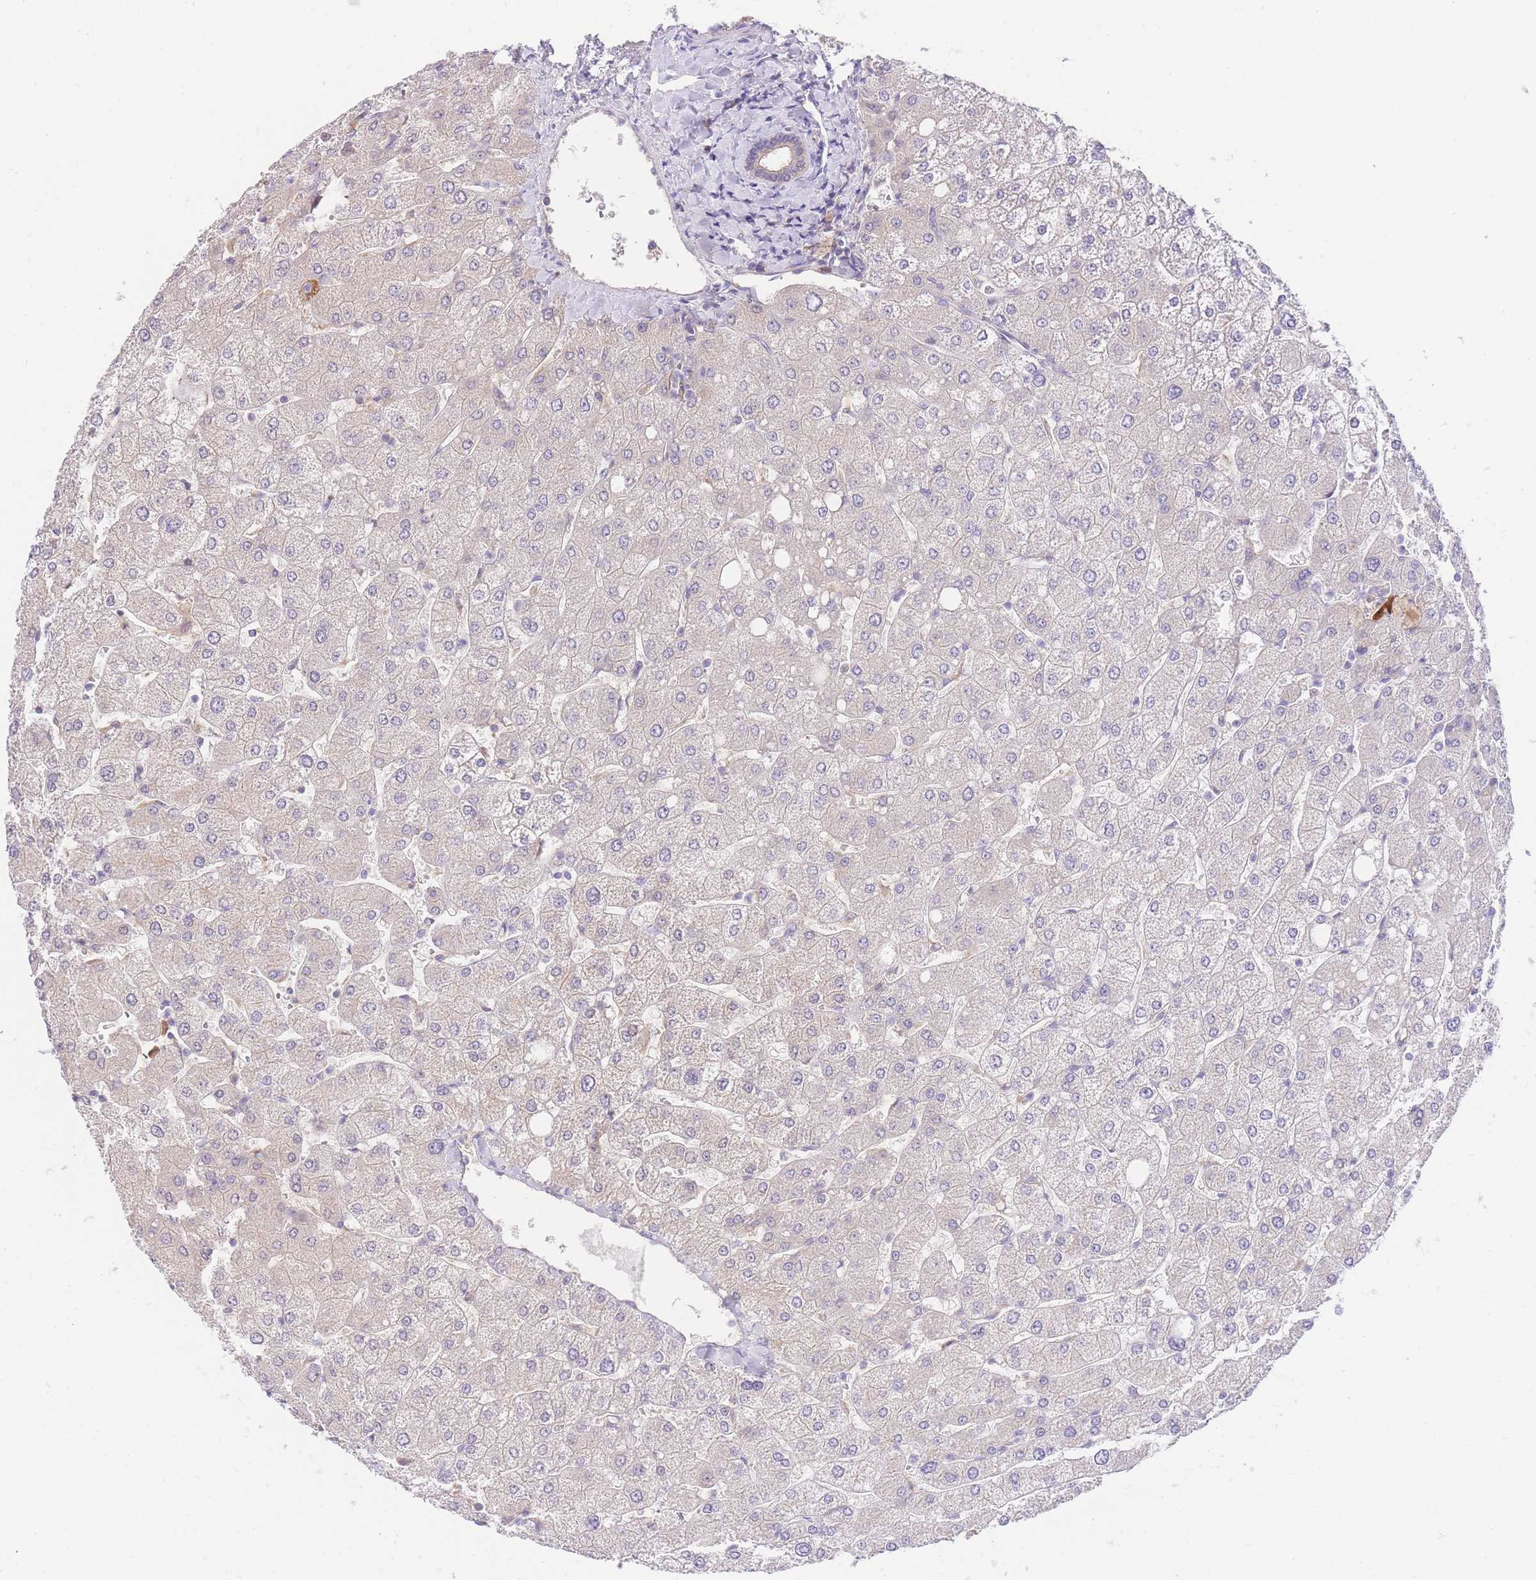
{"staining": {"intensity": "negative", "quantity": "none", "location": "none"}, "tissue": "liver", "cell_type": "Cholangiocytes", "image_type": "normal", "snomed": [{"axis": "morphology", "description": "Normal tissue, NOS"}, {"axis": "topography", "description": "Liver"}], "caption": "Image shows no significant protein positivity in cholangiocytes of unremarkable liver.", "gene": "LIPH", "patient": {"sex": "male", "age": 55}}